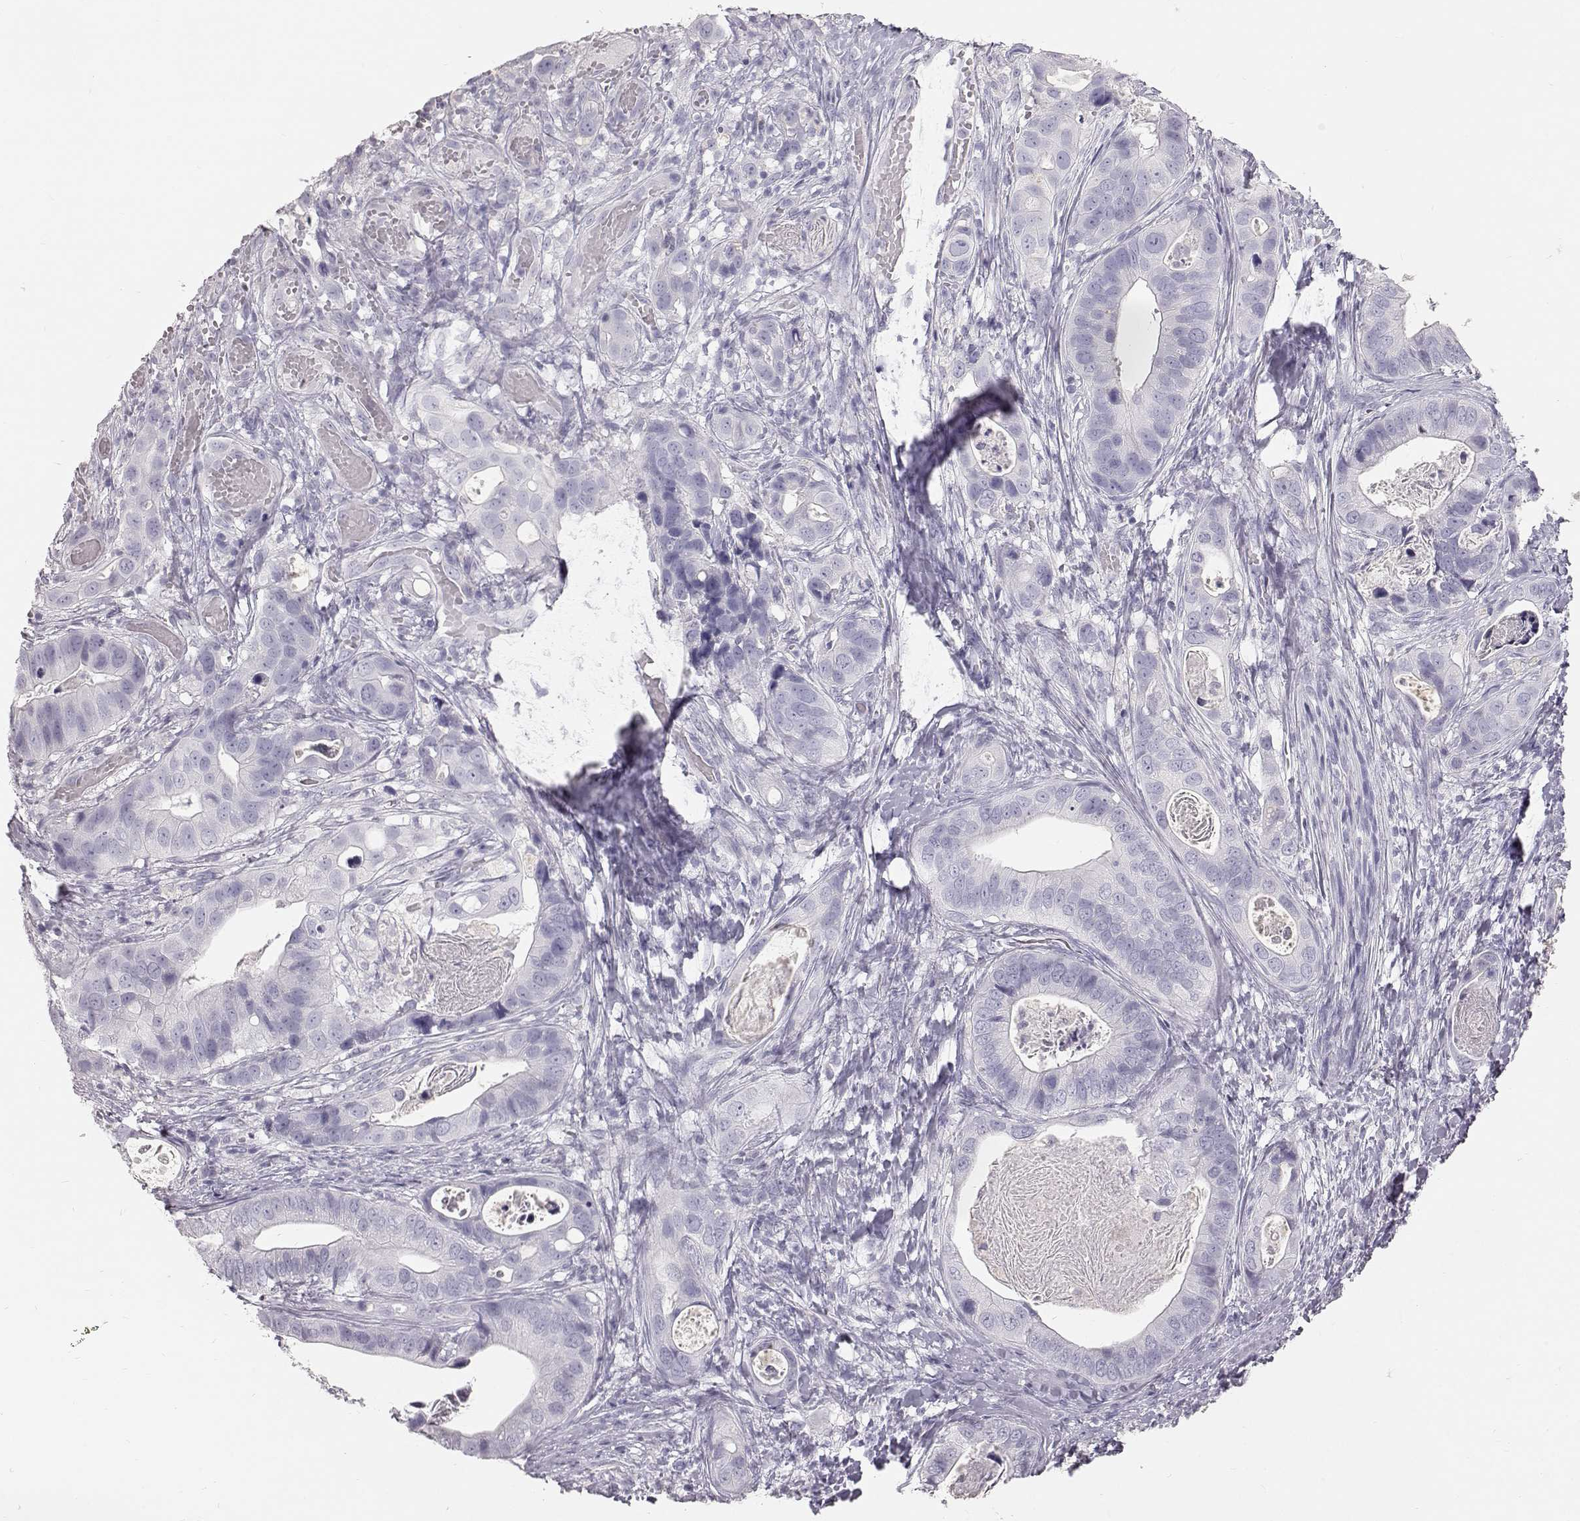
{"staining": {"intensity": "negative", "quantity": "none", "location": "none"}, "tissue": "stomach cancer", "cell_type": "Tumor cells", "image_type": "cancer", "snomed": [{"axis": "morphology", "description": "Adenocarcinoma, NOS"}, {"axis": "topography", "description": "Stomach"}], "caption": "The immunohistochemistry micrograph has no significant positivity in tumor cells of adenocarcinoma (stomach) tissue. (Stains: DAB (3,3'-diaminobenzidine) IHC with hematoxylin counter stain, Microscopy: brightfield microscopy at high magnification).", "gene": "KRT33A", "patient": {"sex": "male", "age": 84}}